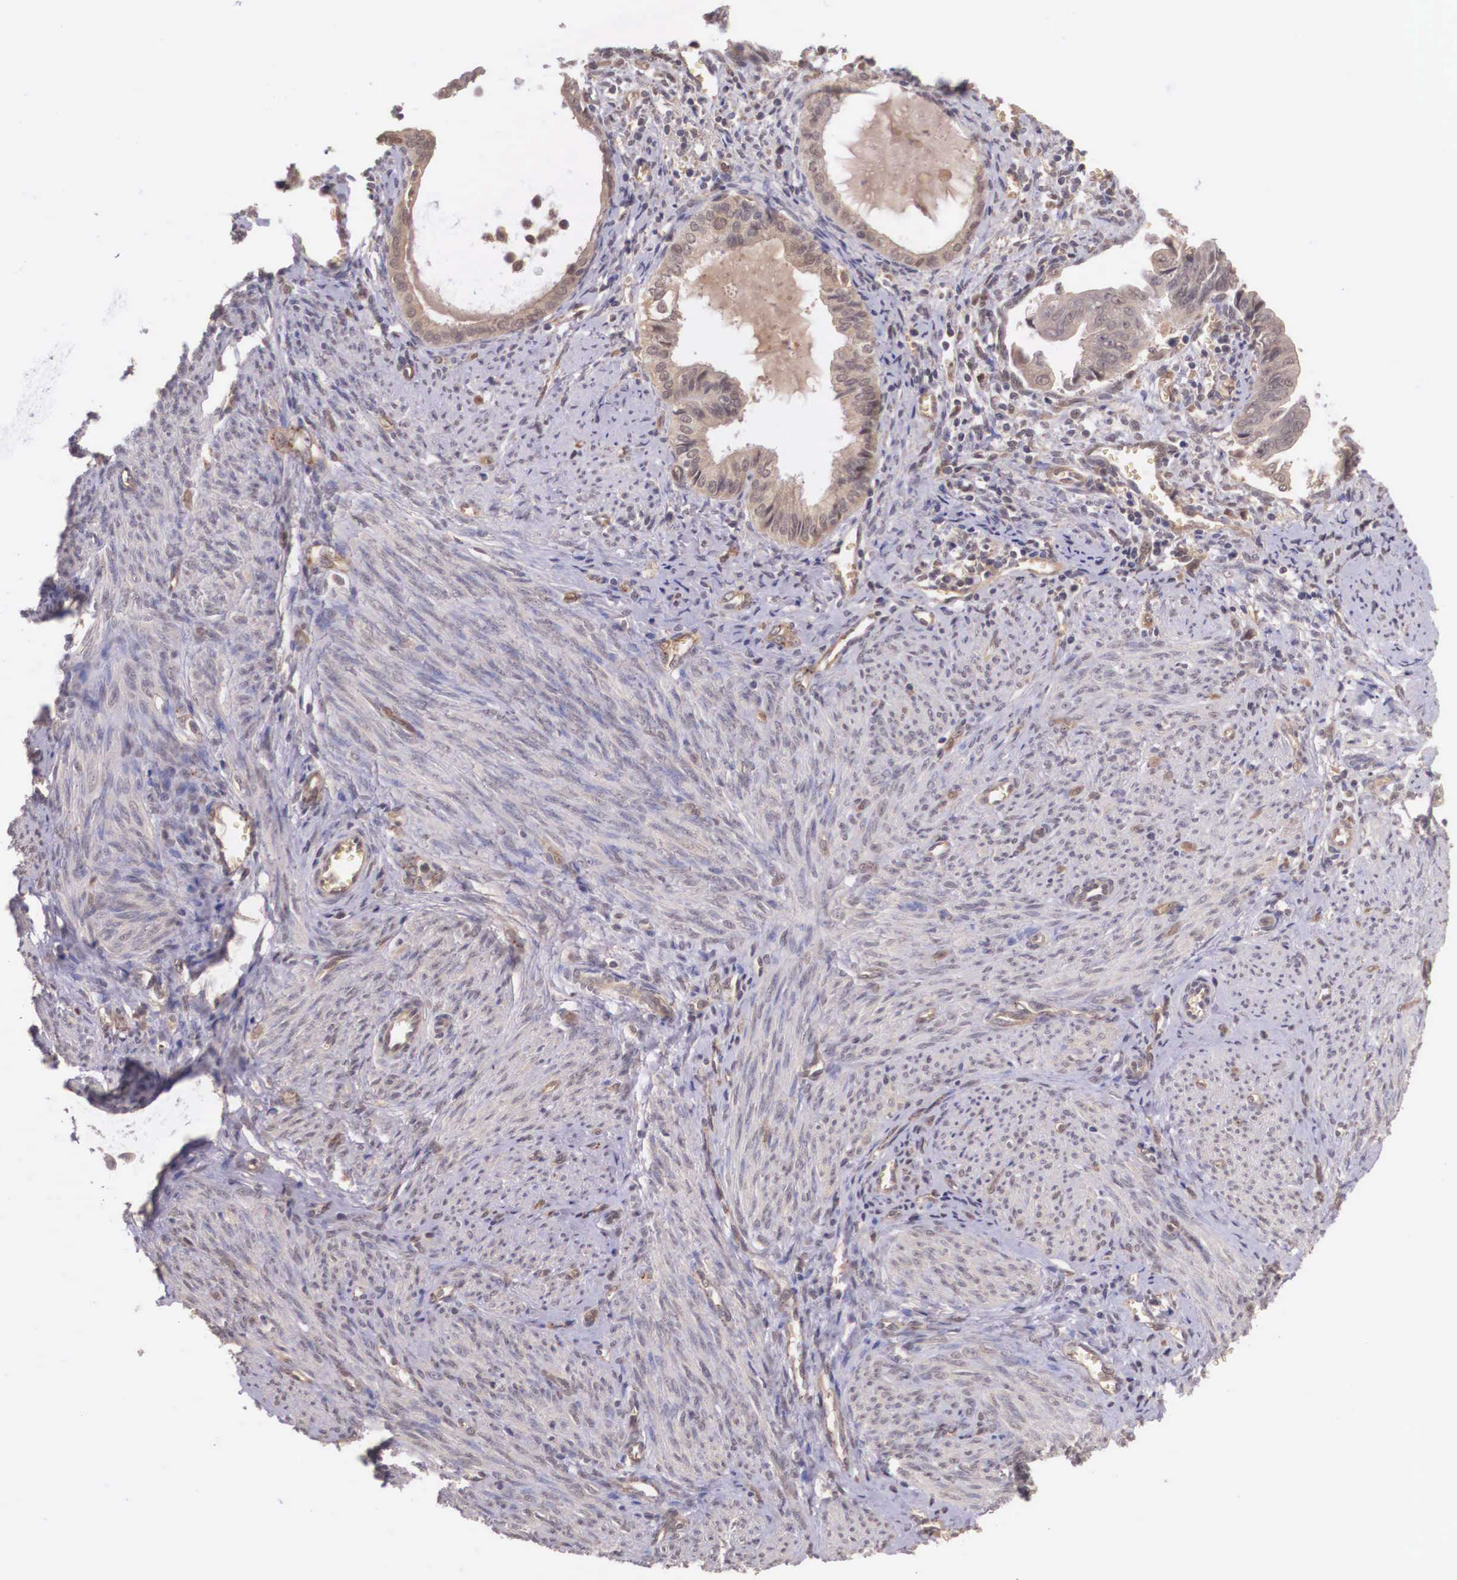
{"staining": {"intensity": "weak", "quantity": ">75%", "location": "cytoplasmic/membranous"}, "tissue": "endometrial cancer", "cell_type": "Tumor cells", "image_type": "cancer", "snomed": [{"axis": "morphology", "description": "Adenocarcinoma, NOS"}, {"axis": "topography", "description": "Endometrium"}], "caption": "Protein expression analysis of human endometrial cancer (adenocarcinoma) reveals weak cytoplasmic/membranous expression in approximately >75% of tumor cells.", "gene": "VASH1", "patient": {"sex": "female", "age": 75}}